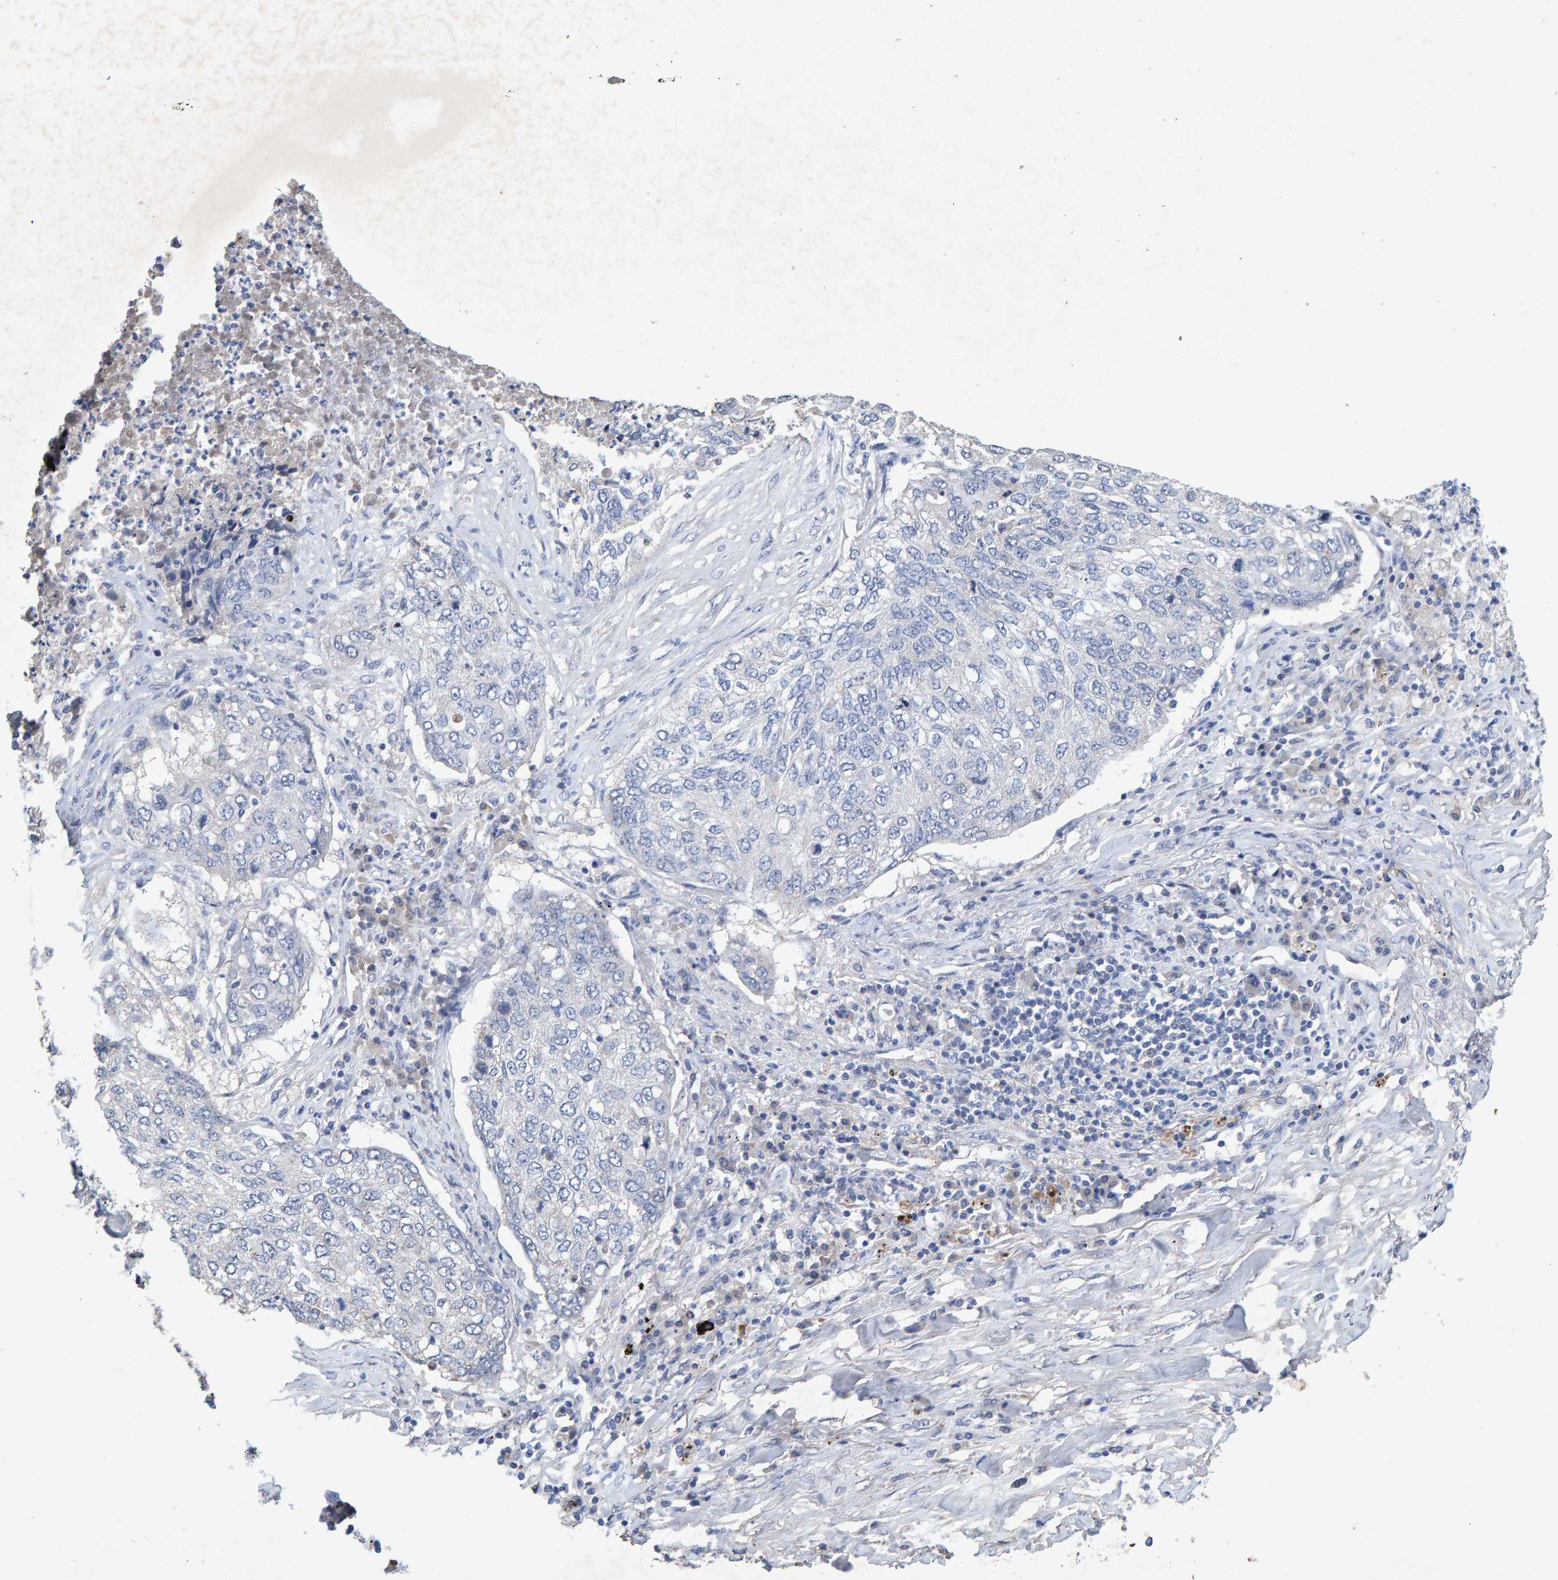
{"staining": {"intensity": "negative", "quantity": "none", "location": "none"}, "tissue": "lung cancer", "cell_type": "Tumor cells", "image_type": "cancer", "snomed": [{"axis": "morphology", "description": "Squamous cell carcinoma, NOS"}, {"axis": "topography", "description": "Lung"}], "caption": "The IHC micrograph has no significant expression in tumor cells of squamous cell carcinoma (lung) tissue.", "gene": "CTH", "patient": {"sex": "female", "age": 63}}